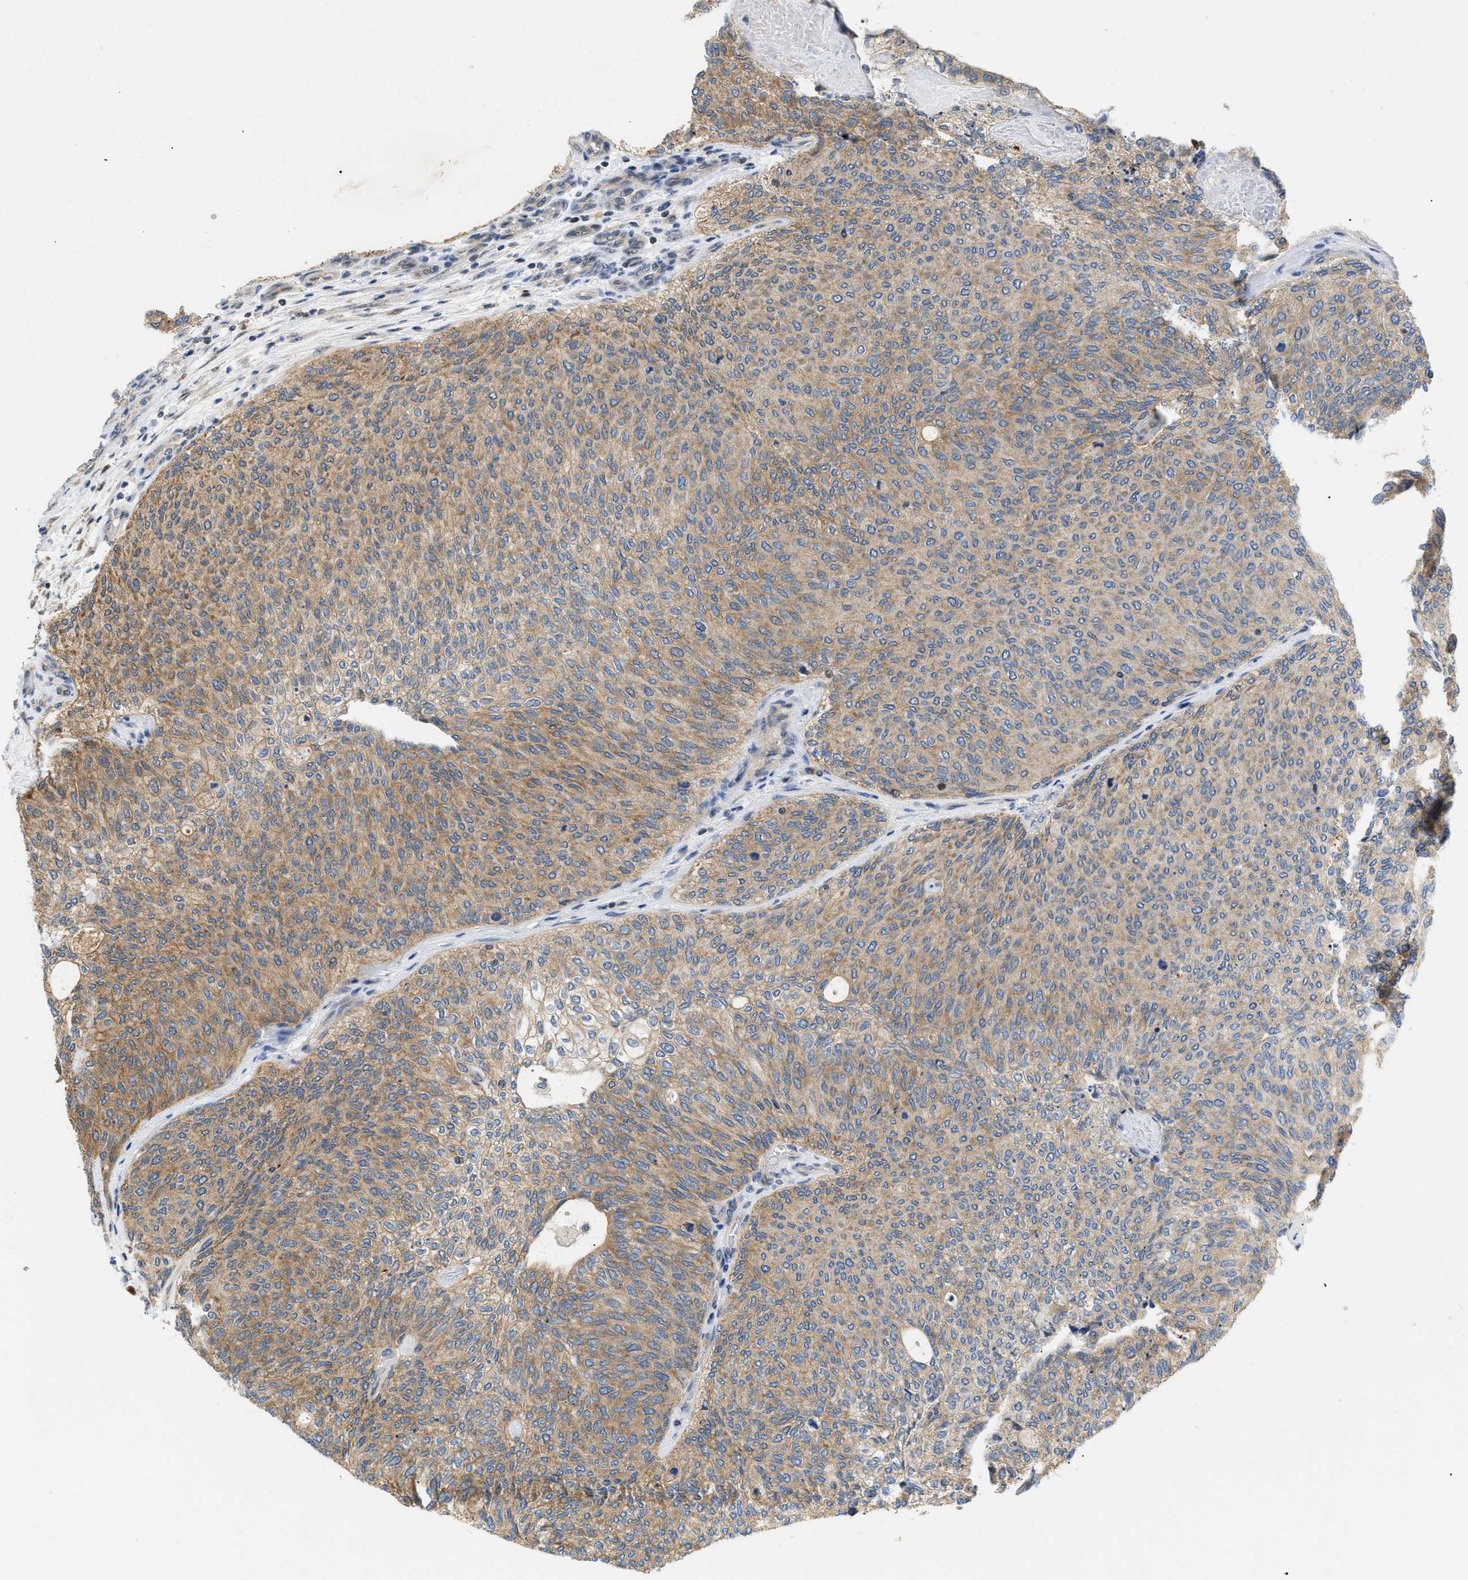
{"staining": {"intensity": "moderate", "quantity": ">75%", "location": "cytoplasmic/membranous"}, "tissue": "urothelial cancer", "cell_type": "Tumor cells", "image_type": "cancer", "snomed": [{"axis": "morphology", "description": "Urothelial carcinoma, Low grade"}, {"axis": "topography", "description": "Urinary bladder"}], "caption": "A high-resolution photomicrograph shows immunohistochemistry (IHC) staining of urothelial carcinoma (low-grade), which shows moderate cytoplasmic/membranous positivity in about >75% of tumor cells. (Stains: DAB (3,3'-diaminobenzidine) in brown, nuclei in blue, Microscopy: brightfield microscopy at high magnification).", "gene": "ZBTB11", "patient": {"sex": "female", "age": 79}}